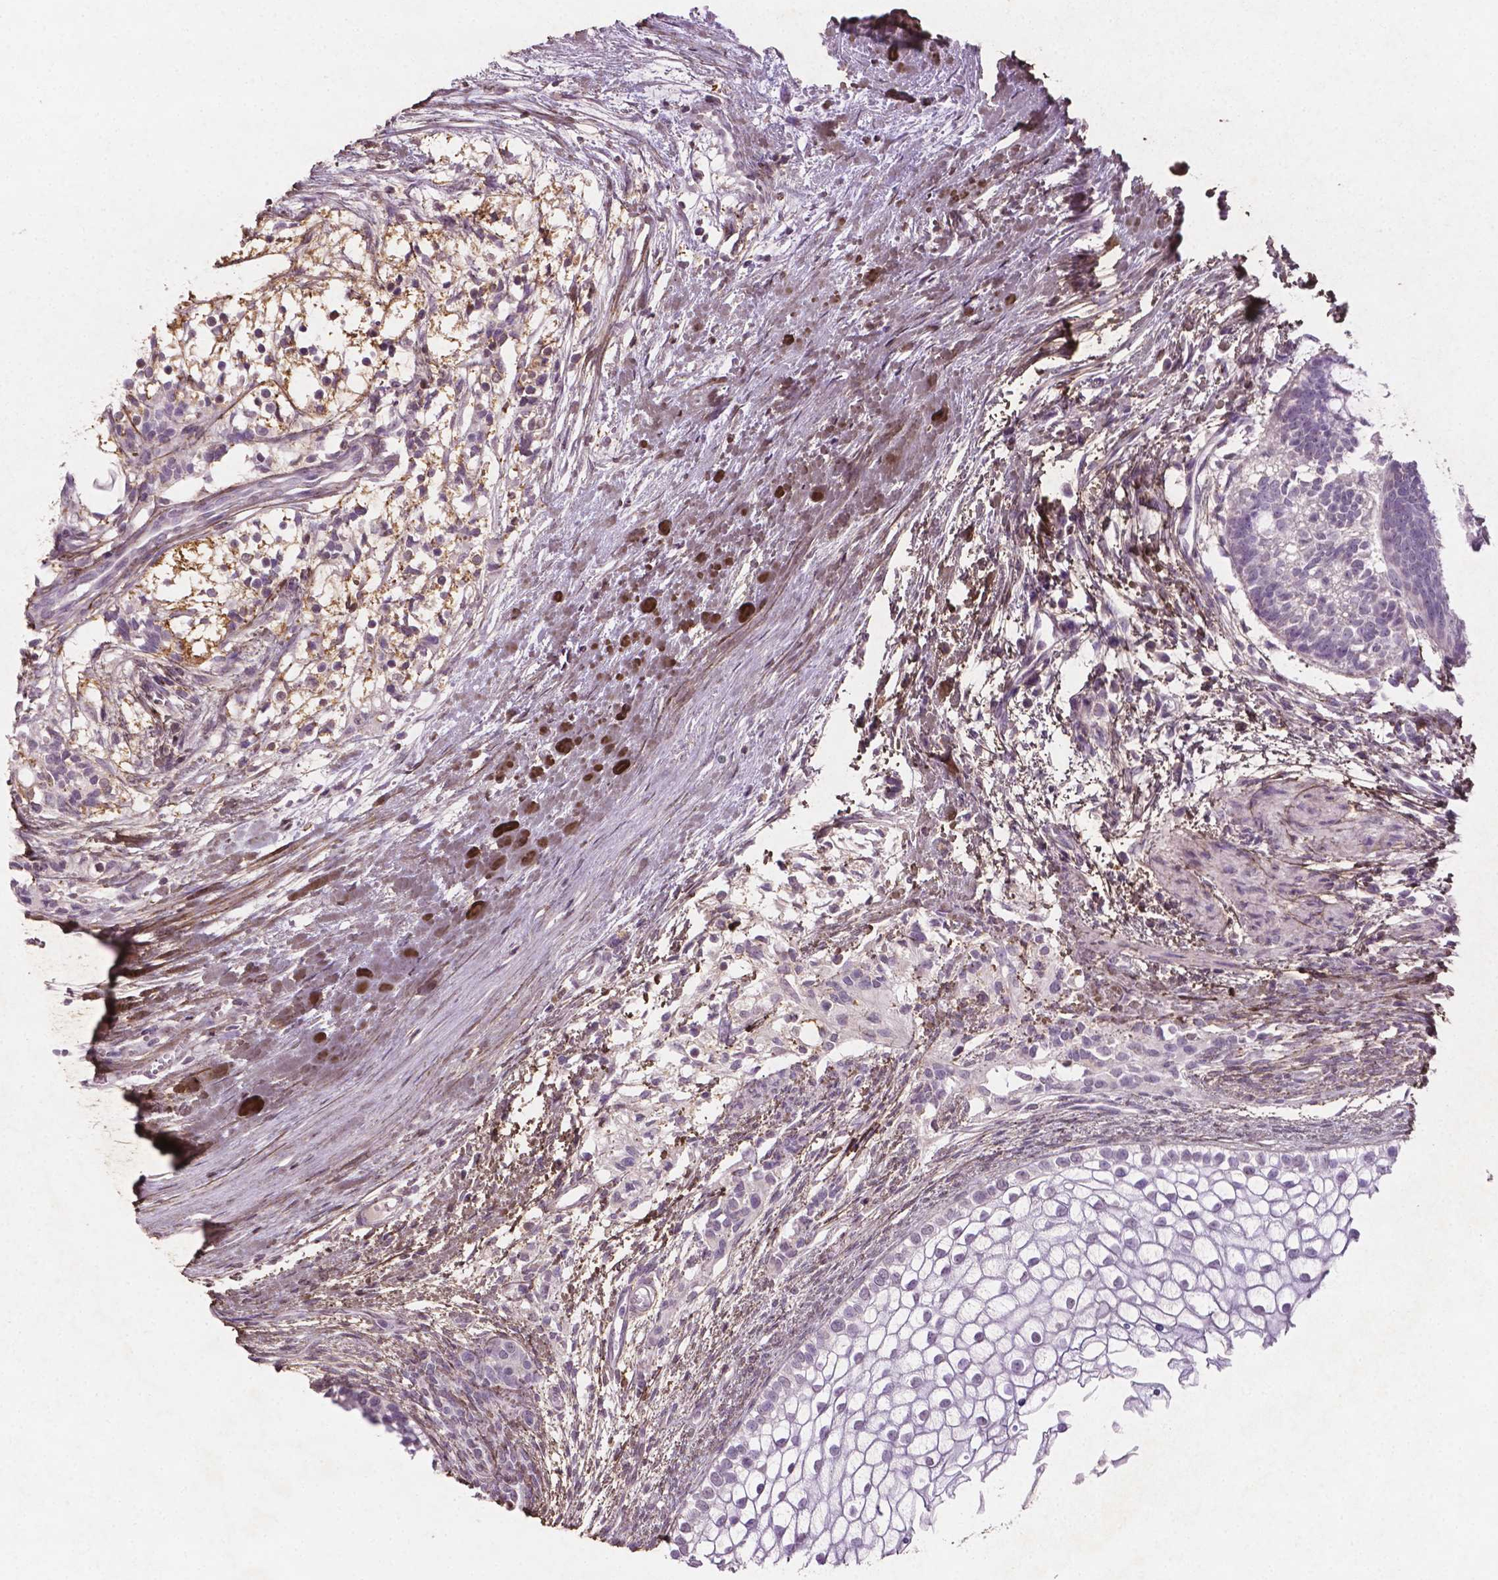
{"staining": {"intensity": "negative", "quantity": "none", "location": "none"}, "tissue": "testis cancer", "cell_type": "Tumor cells", "image_type": "cancer", "snomed": [{"axis": "morphology", "description": "Carcinoma, Embryonal, NOS"}, {"axis": "topography", "description": "Testis"}], "caption": "Immunohistochemical staining of human embryonal carcinoma (testis) exhibits no significant staining in tumor cells. The staining was performed using DAB (3,3'-diaminobenzidine) to visualize the protein expression in brown, while the nuclei were stained in blue with hematoxylin (Magnification: 20x).", "gene": "DLG2", "patient": {"sex": "male", "age": 37}}